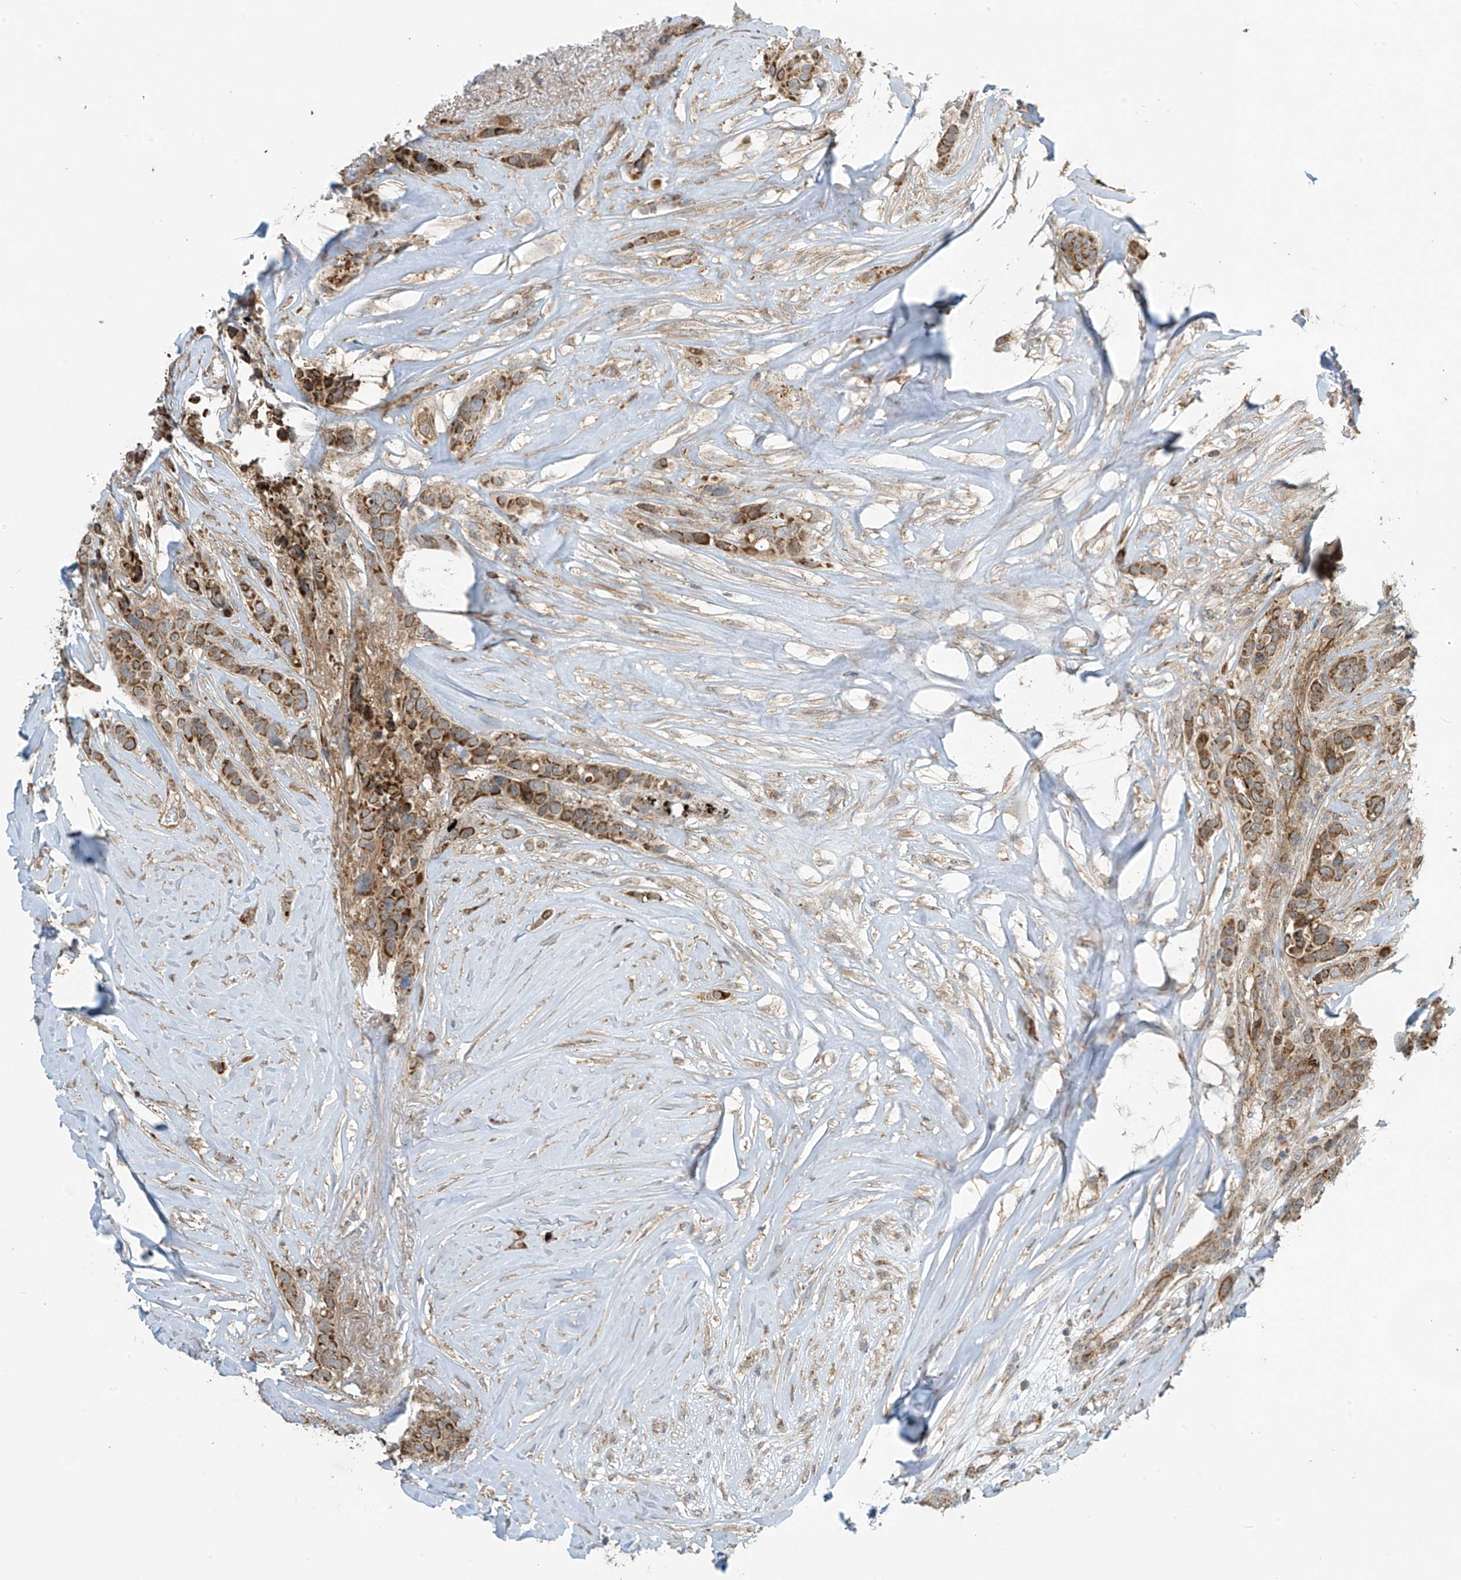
{"staining": {"intensity": "moderate", "quantity": ">75%", "location": "cytoplasmic/membranous"}, "tissue": "breast cancer", "cell_type": "Tumor cells", "image_type": "cancer", "snomed": [{"axis": "morphology", "description": "Lobular carcinoma"}, {"axis": "topography", "description": "Breast"}], "caption": "Brown immunohistochemical staining in human breast cancer (lobular carcinoma) exhibits moderate cytoplasmic/membranous positivity in approximately >75% of tumor cells.", "gene": "METTL6", "patient": {"sex": "female", "age": 51}}